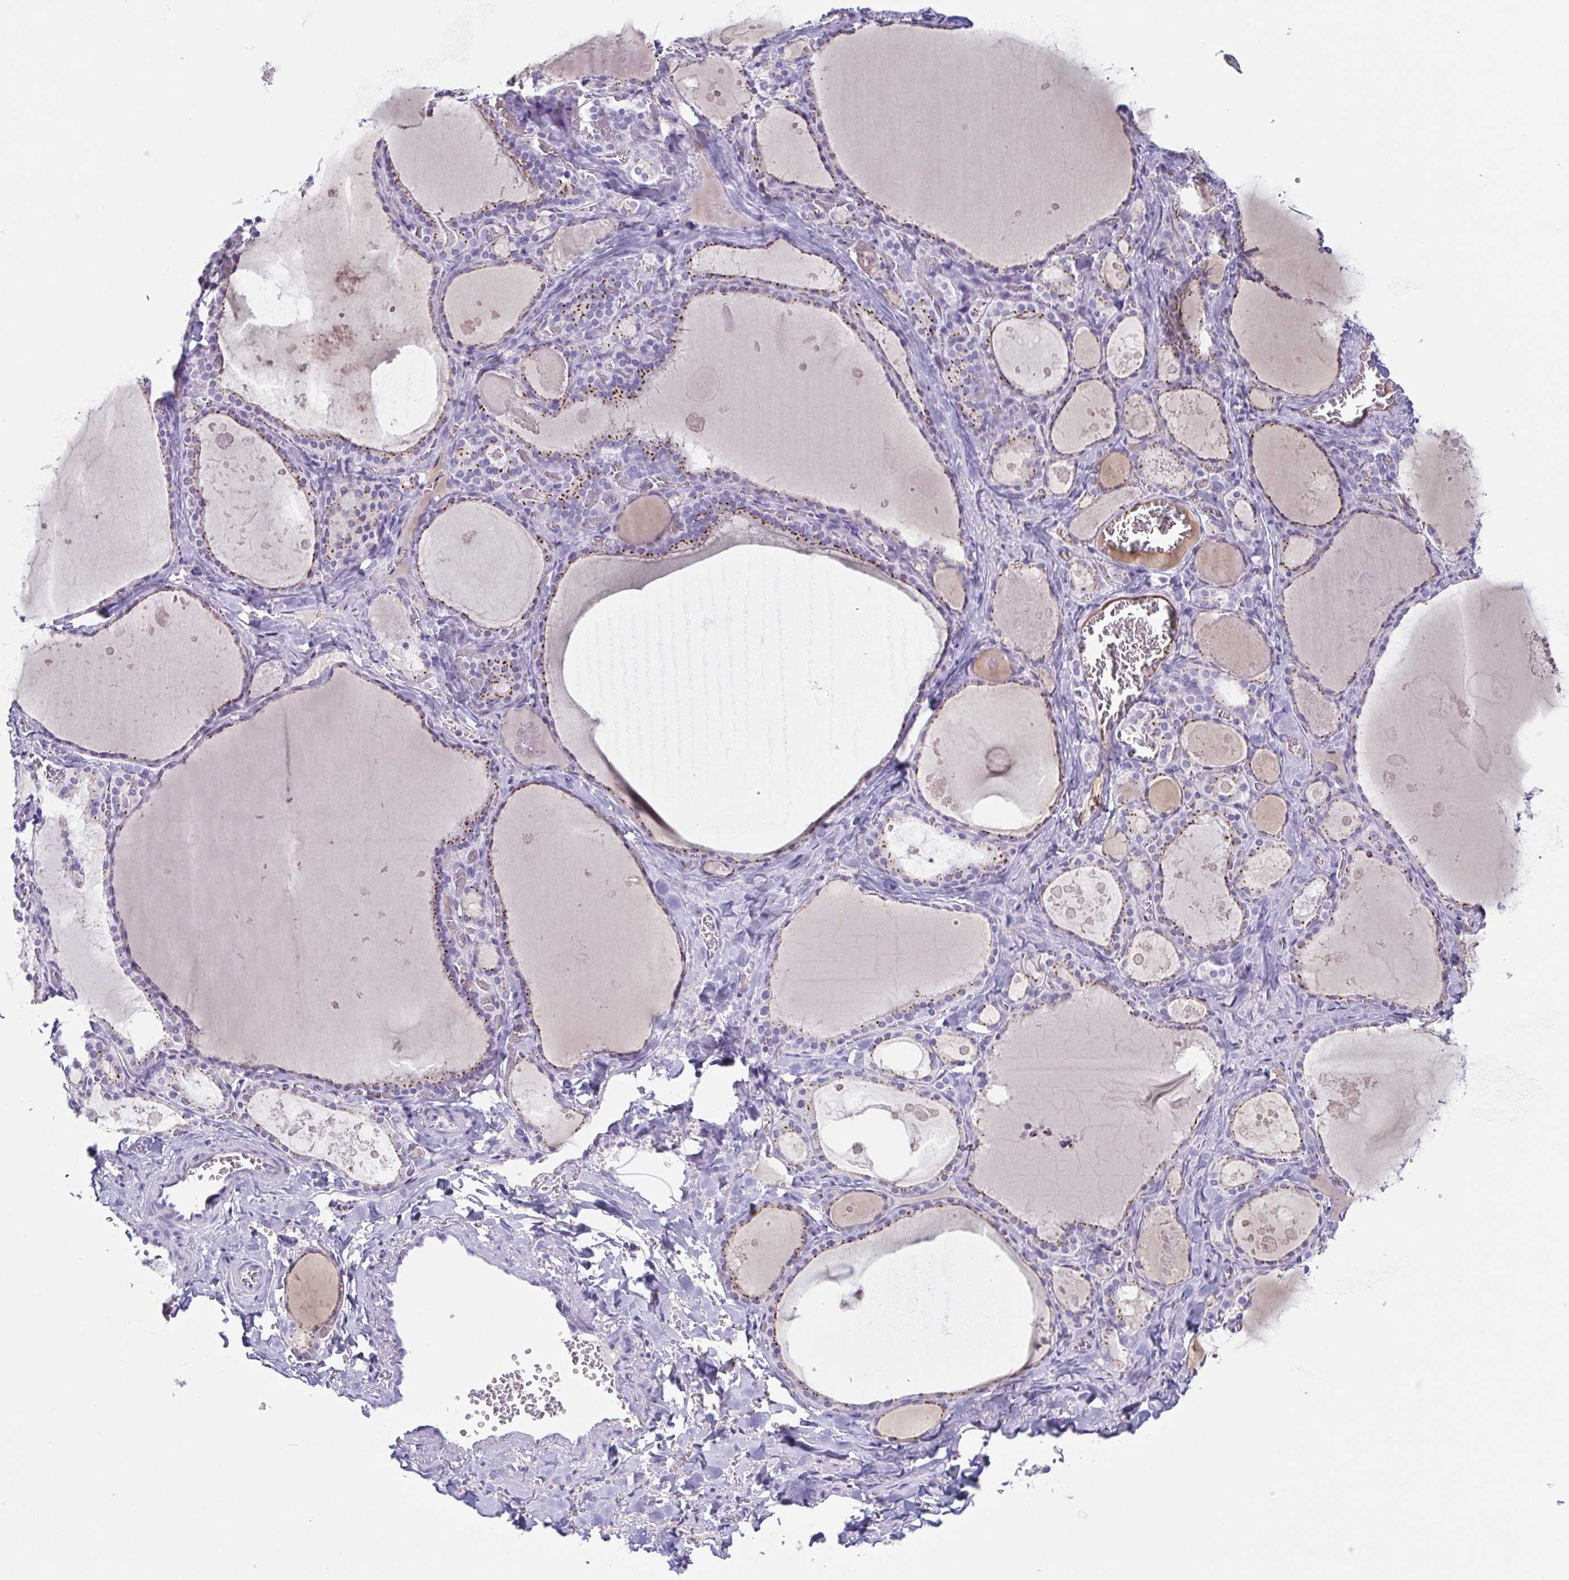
{"staining": {"intensity": "moderate", "quantity": "25%-75%", "location": "cytoplasmic/membranous"}, "tissue": "thyroid gland", "cell_type": "Glandular cells", "image_type": "normal", "snomed": [{"axis": "morphology", "description": "Normal tissue, NOS"}, {"axis": "topography", "description": "Thyroid gland"}], "caption": "Immunohistochemical staining of normal thyroid gland shows 25%-75% levels of moderate cytoplasmic/membranous protein expression in about 25%-75% of glandular cells.", "gene": "LDLRAD1", "patient": {"sex": "male", "age": 56}}